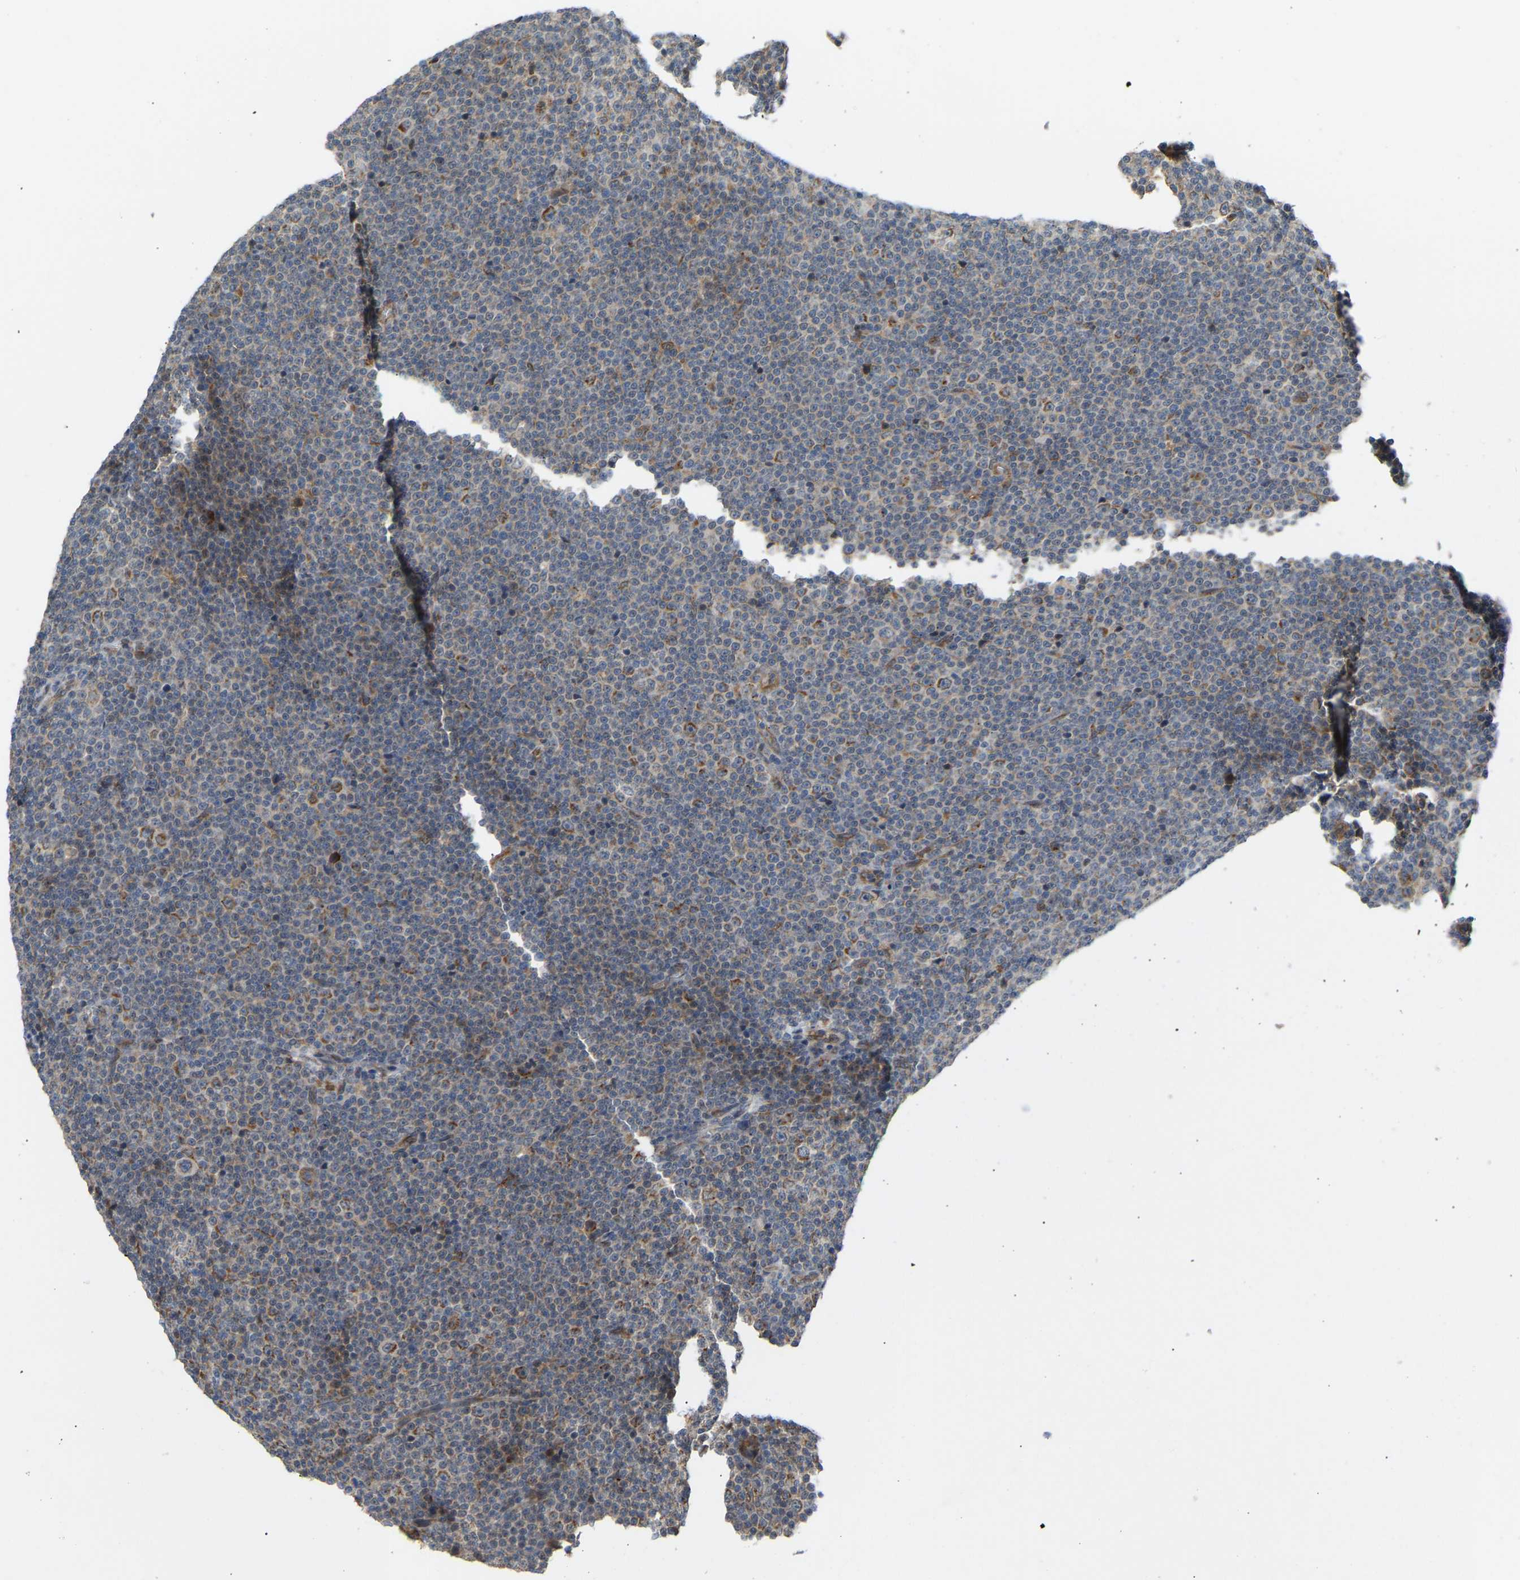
{"staining": {"intensity": "weak", "quantity": "<25%", "location": "cytoplasmic/membranous"}, "tissue": "lymphoma", "cell_type": "Tumor cells", "image_type": "cancer", "snomed": [{"axis": "morphology", "description": "Malignant lymphoma, non-Hodgkin's type, Low grade"}, {"axis": "topography", "description": "Lymph node"}], "caption": "An immunohistochemistry photomicrograph of malignant lymphoma, non-Hodgkin's type (low-grade) is shown. There is no staining in tumor cells of malignant lymphoma, non-Hodgkin's type (low-grade).", "gene": "PTCD1", "patient": {"sex": "female", "age": 67}}